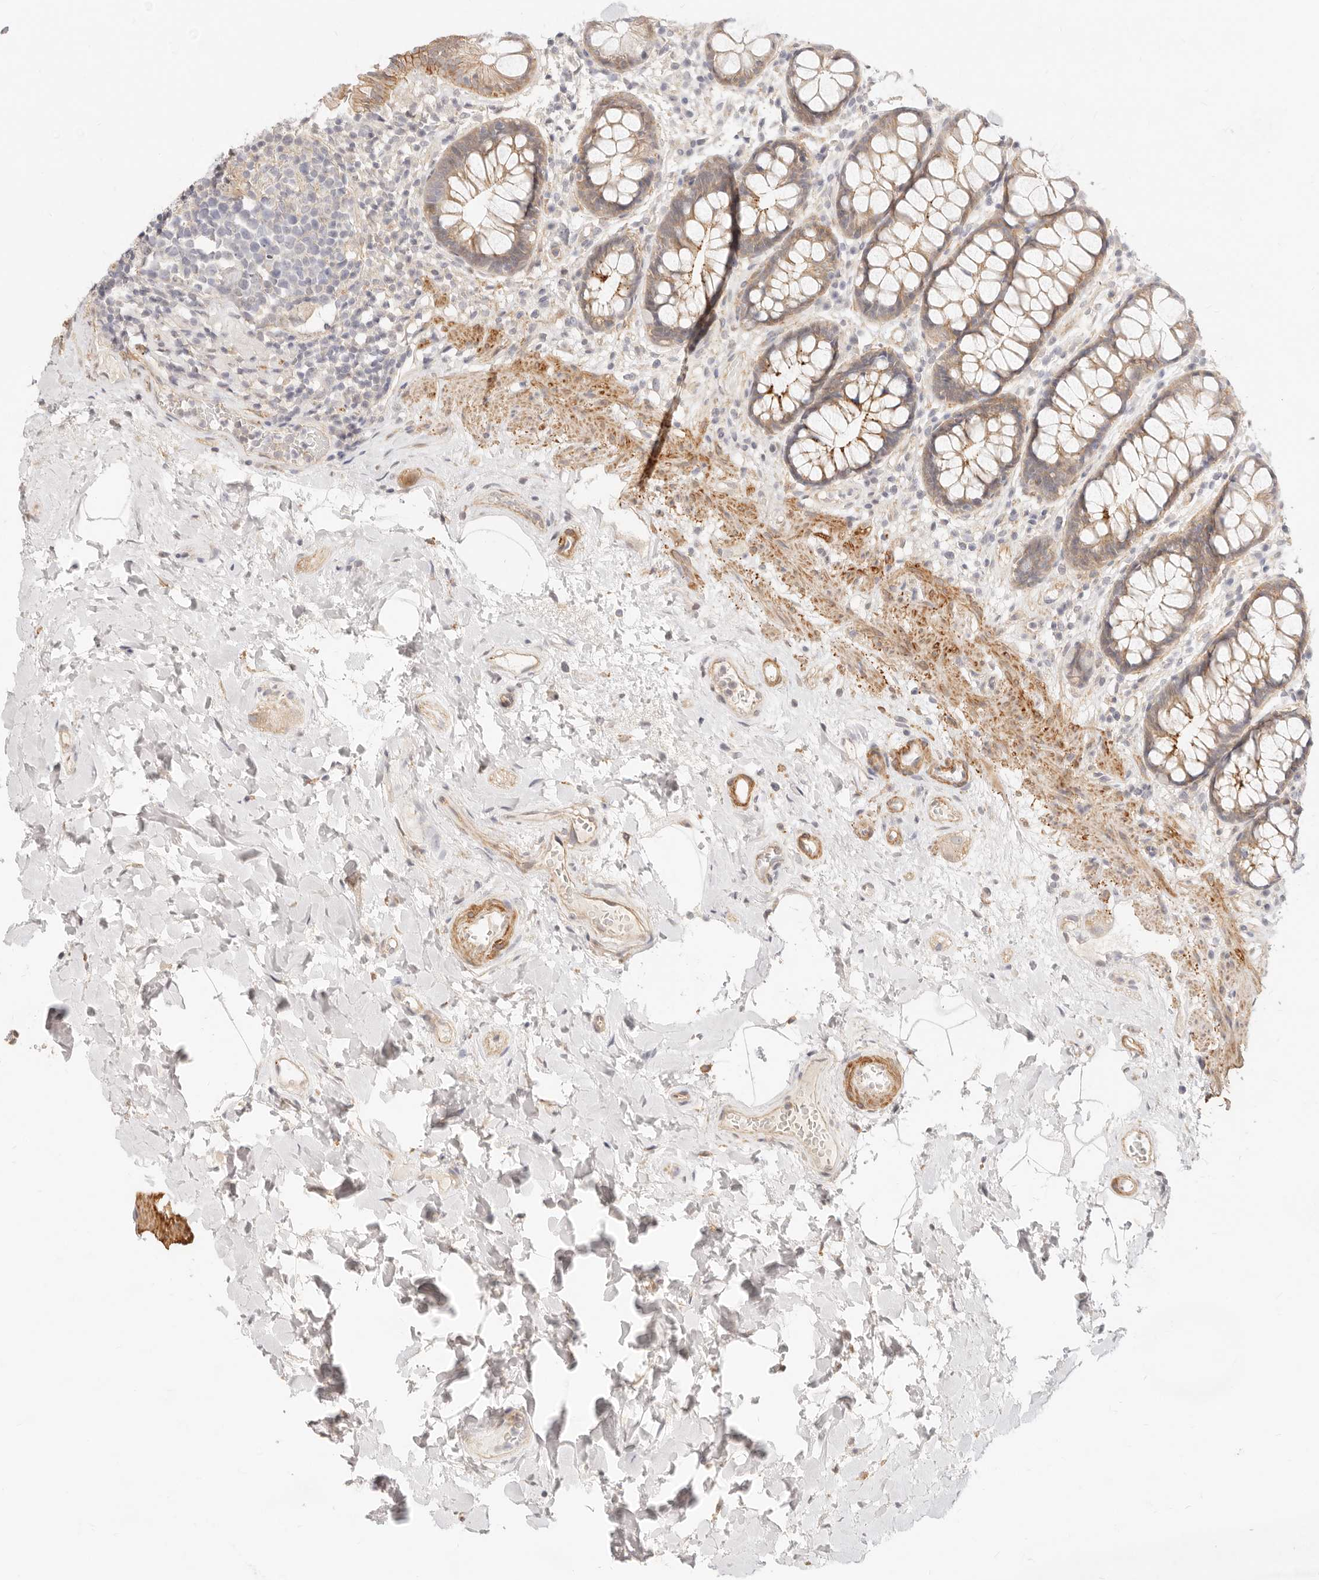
{"staining": {"intensity": "moderate", "quantity": "25%-75%", "location": "cytoplasmic/membranous"}, "tissue": "rectum", "cell_type": "Glandular cells", "image_type": "normal", "snomed": [{"axis": "morphology", "description": "Normal tissue, NOS"}, {"axis": "topography", "description": "Rectum"}], "caption": "IHC image of normal rectum stained for a protein (brown), which displays medium levels of moderate cytoplasmic/membranous staining in about 25%-75% of glandular cells.", "gene": "UBXN10", "patient": {"sex": "male", "age": 64}}